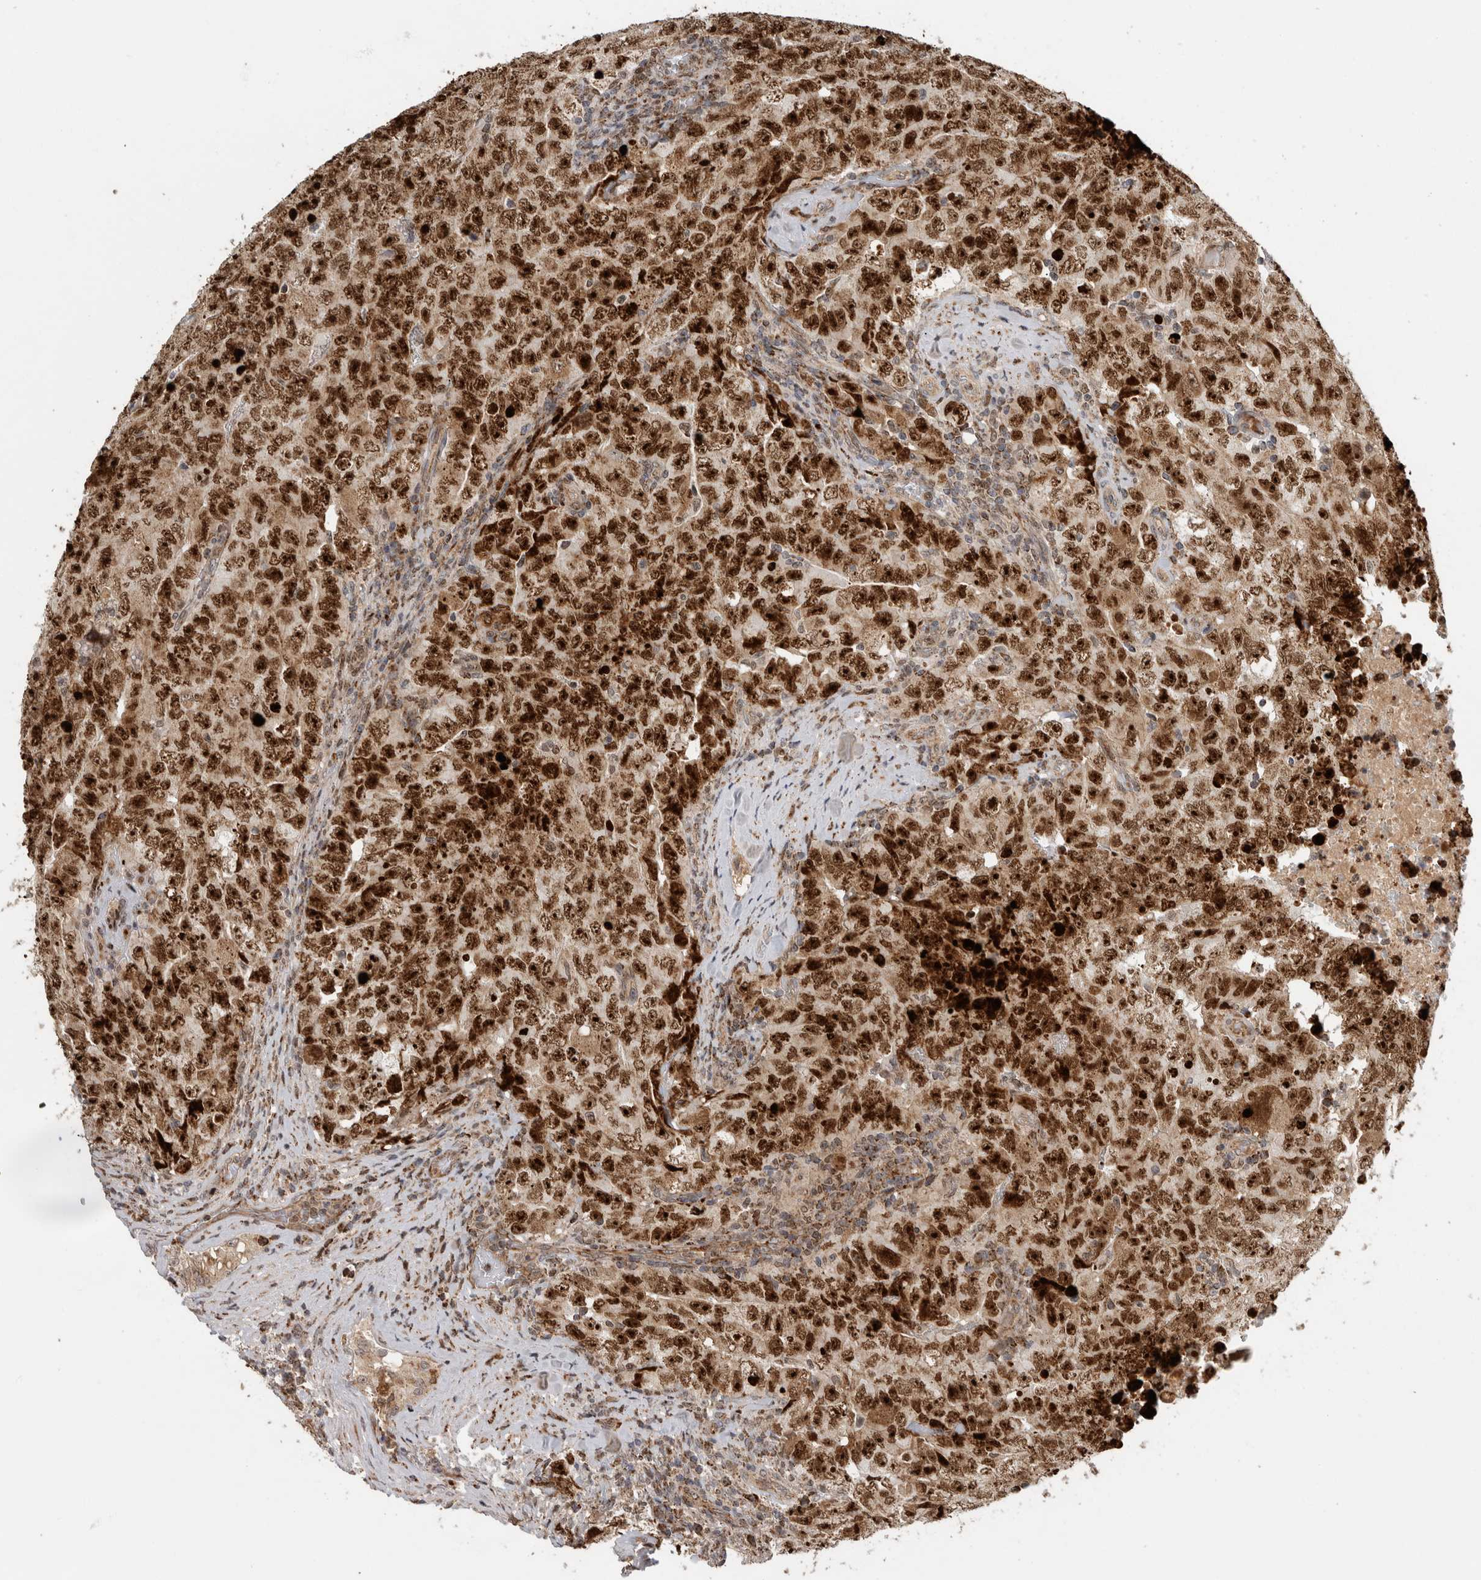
{"staining": {"intensity": "strong", "quantity": ">75%", "location": "cytoplasmic/membranous,nuclear"}, "tissue": "testis cancer", "cell_type": "Tumor cells", "image_type": "cancer", "snomed": [{"axis": "morphology", "description": "Carcinoma, Embryonal, NOS"}, {"axis": "topography", "description": "Testis"}], "caption": "Human testis cancer stained for a protein (brown) exhibits strong cytoplasmic/membranous and nuclear positive positivity in approximately >75% of tumor cells.", "gene": "INSRR", "patient": {"sex": "male", "age": 26}}